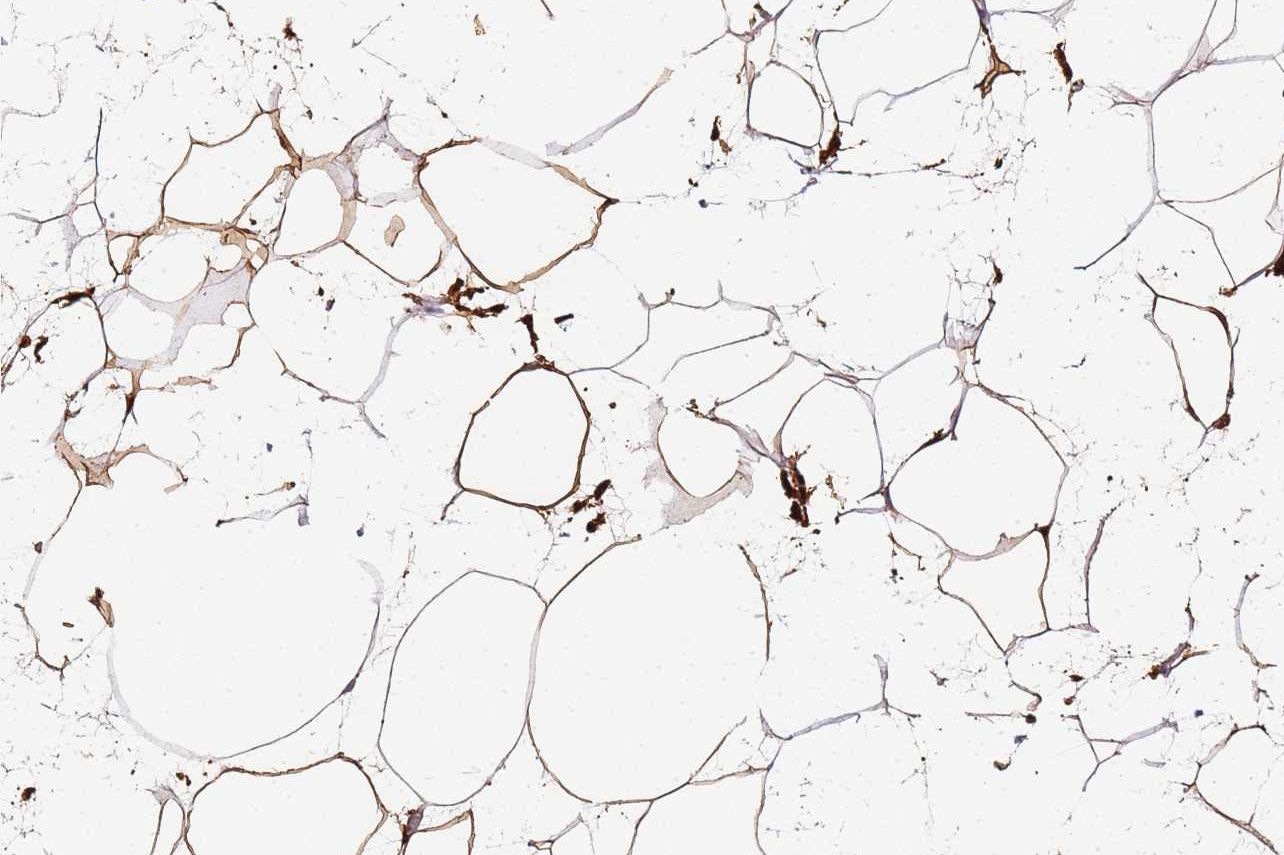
{"staining": {"intensity": "moderate", "quantity": "25%-75%", "location": "cytoplasmic/membranous"}, "tissue": "adipose tissue", "cell_type": "Adipocytes", "image_type": "normal", "snomed": [{"axis": "morphology", "description": "Normal tissue, NOS"}, {"axis": "topography", "description": "Adipose tissue"}], "caption": "Protein expression analysis of benign adipose tissue displays moderate cytoplasmic/membranous staining in approximately 25%-75% of adipocytes.", "gene": "S100A4", "patient": {"sex": "female", "age": 37}}